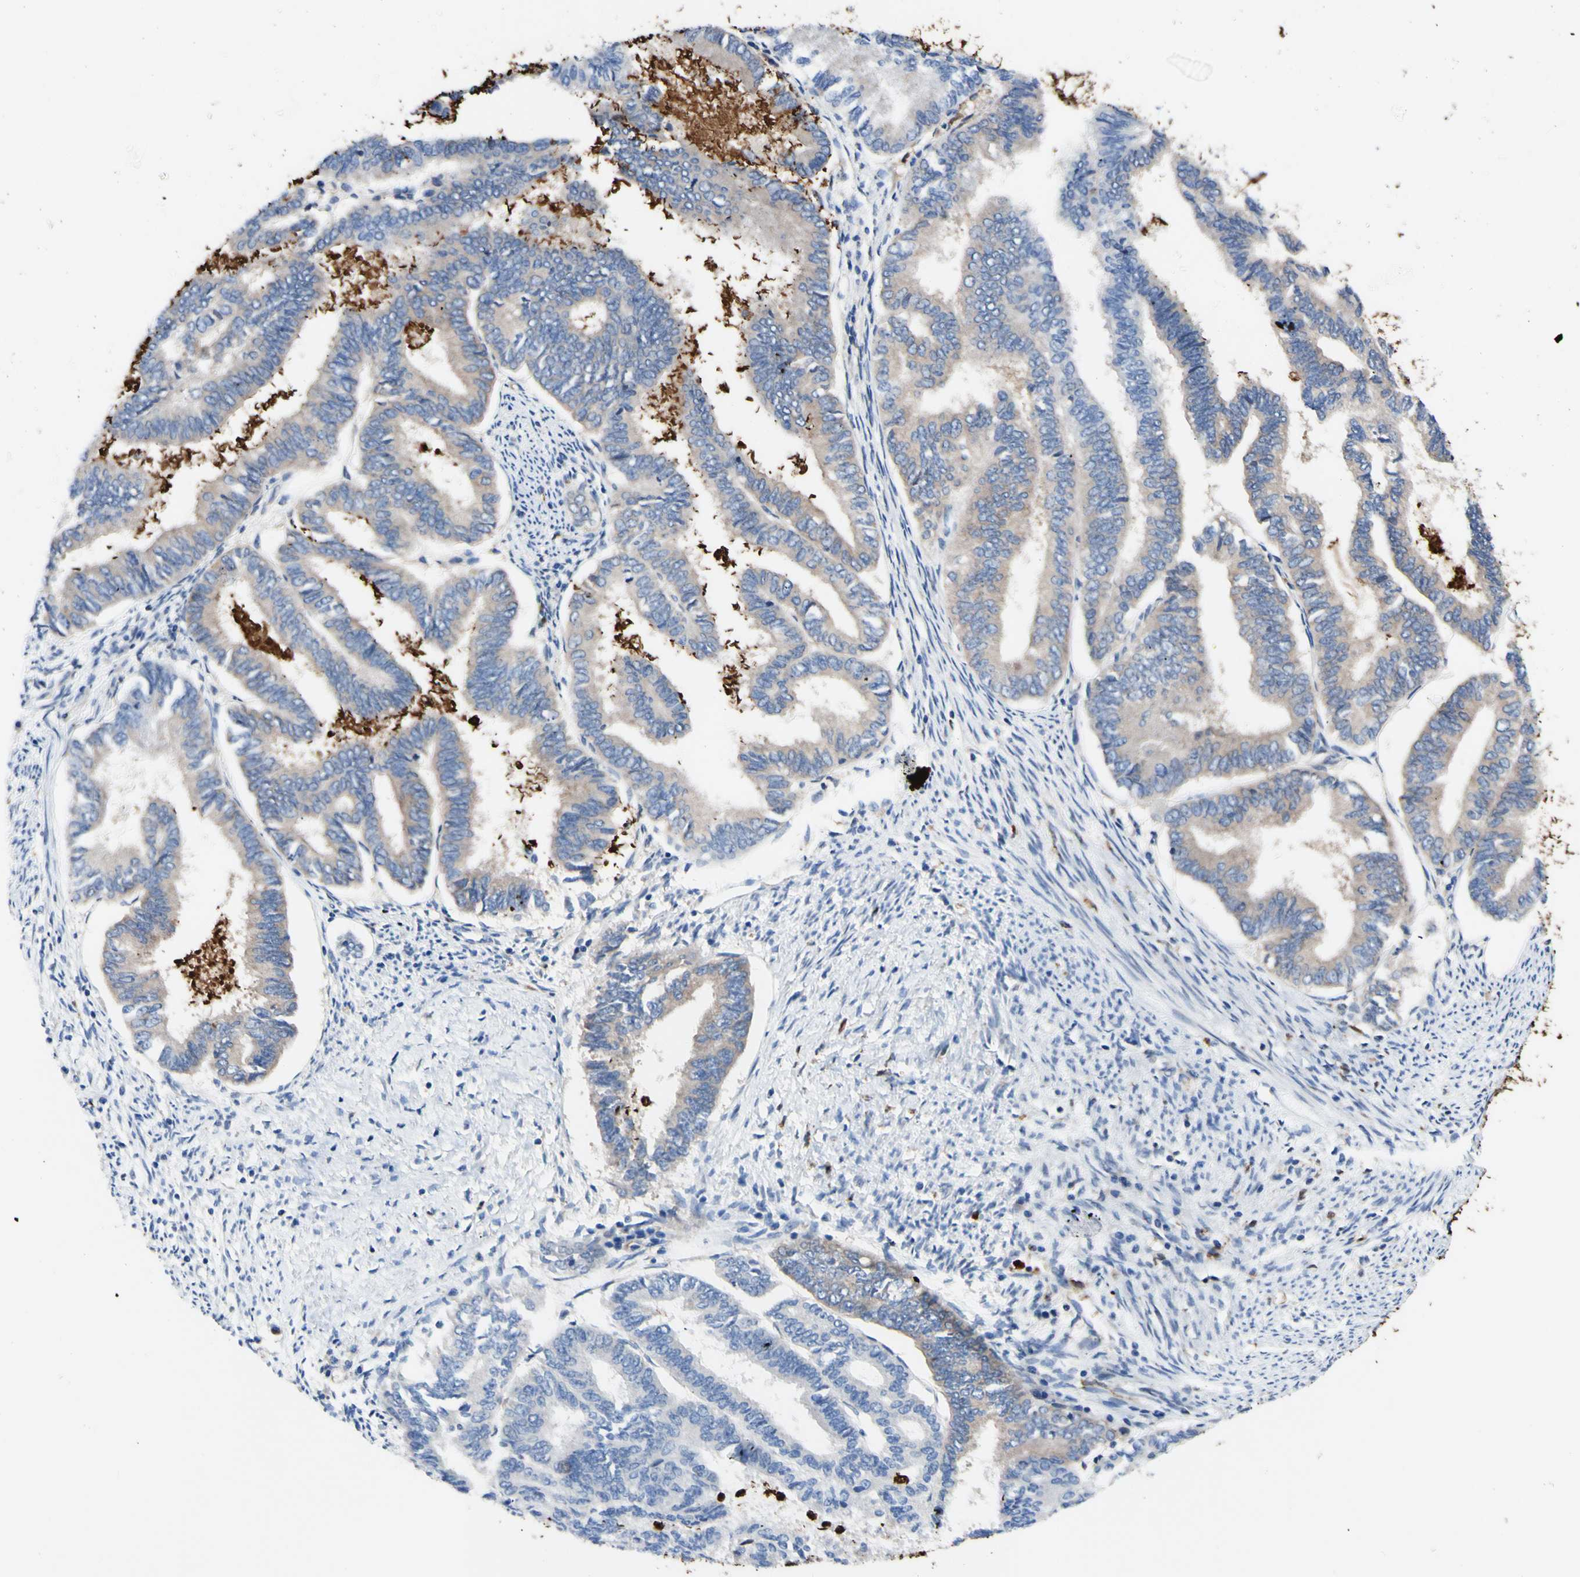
{"staining": {"intensity": "negative", "quantity": "none", "location": "none"}, "tissue": "endometrial cancer", "cell_type": "Tumor cells", "image_type": "cancer", "snomed": [{"axis": "morphology", "description": "Adenocarcinoma, NOS"}, {"axis": "topography", "description": "Endometrium"}], "caption": "Photomicrograph shows no significant protein positivity in tumor cells of endometrial adenocarcinoma.", "gene": "USP9X", "patient": {"sex": "female", "age": 86}}